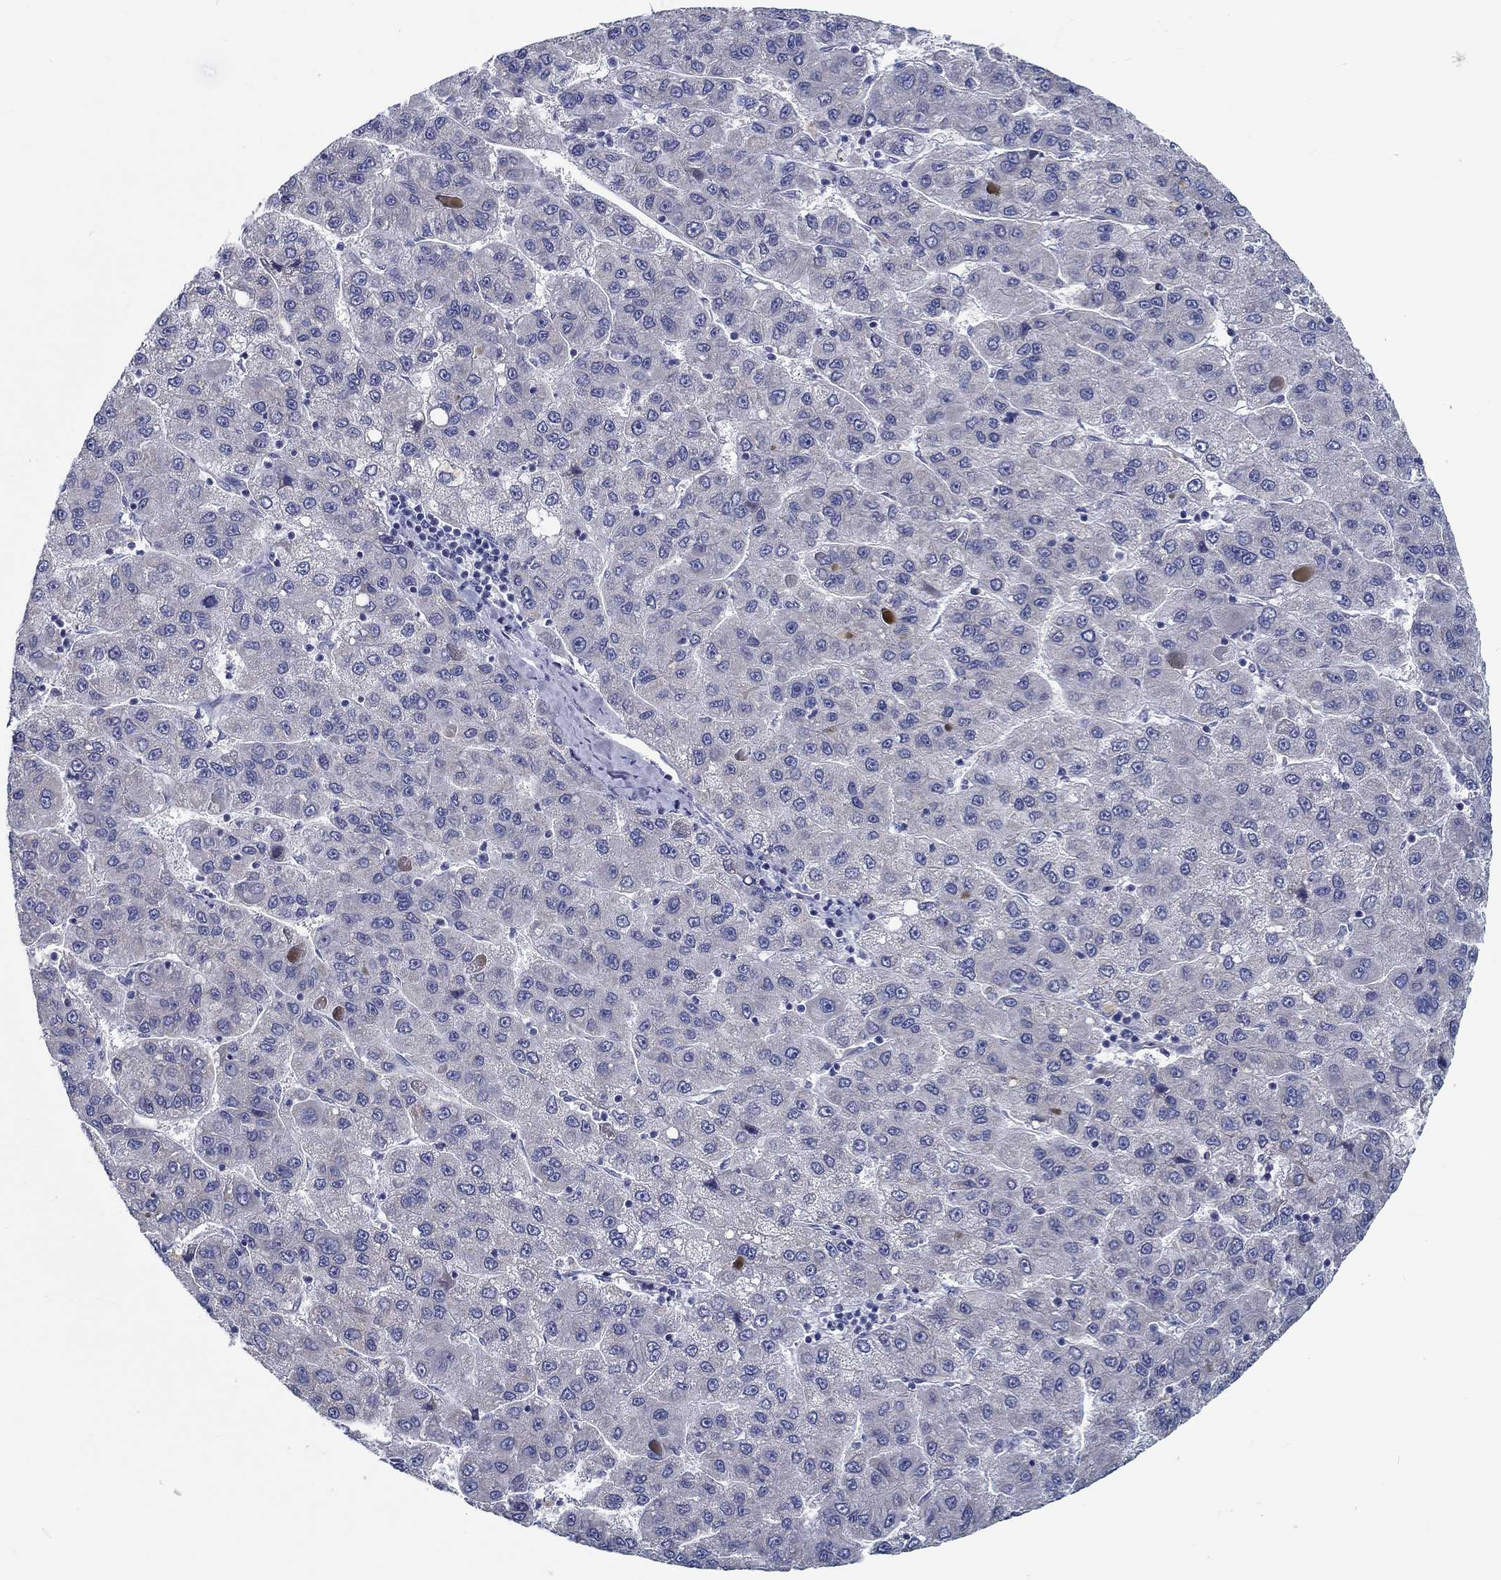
{"staining": {"intensity": "negative", "quantity": "none", "location": "none"}, "tissue": "liver cancer", "cell_type": "Tumor cells", "image_type": "cancer", "snomed": [{"axis": "morphology", "description": "Carcinoma, Hepatocellular, NOS"}, {"axis": "topography", "description": "Liver"}], "caption": "This is an IHC micrograph of human liver cancer. There is no staining in tumor cells.", "gene": "MYBPC1", "patient": {"sex": "female", "age": 82}}